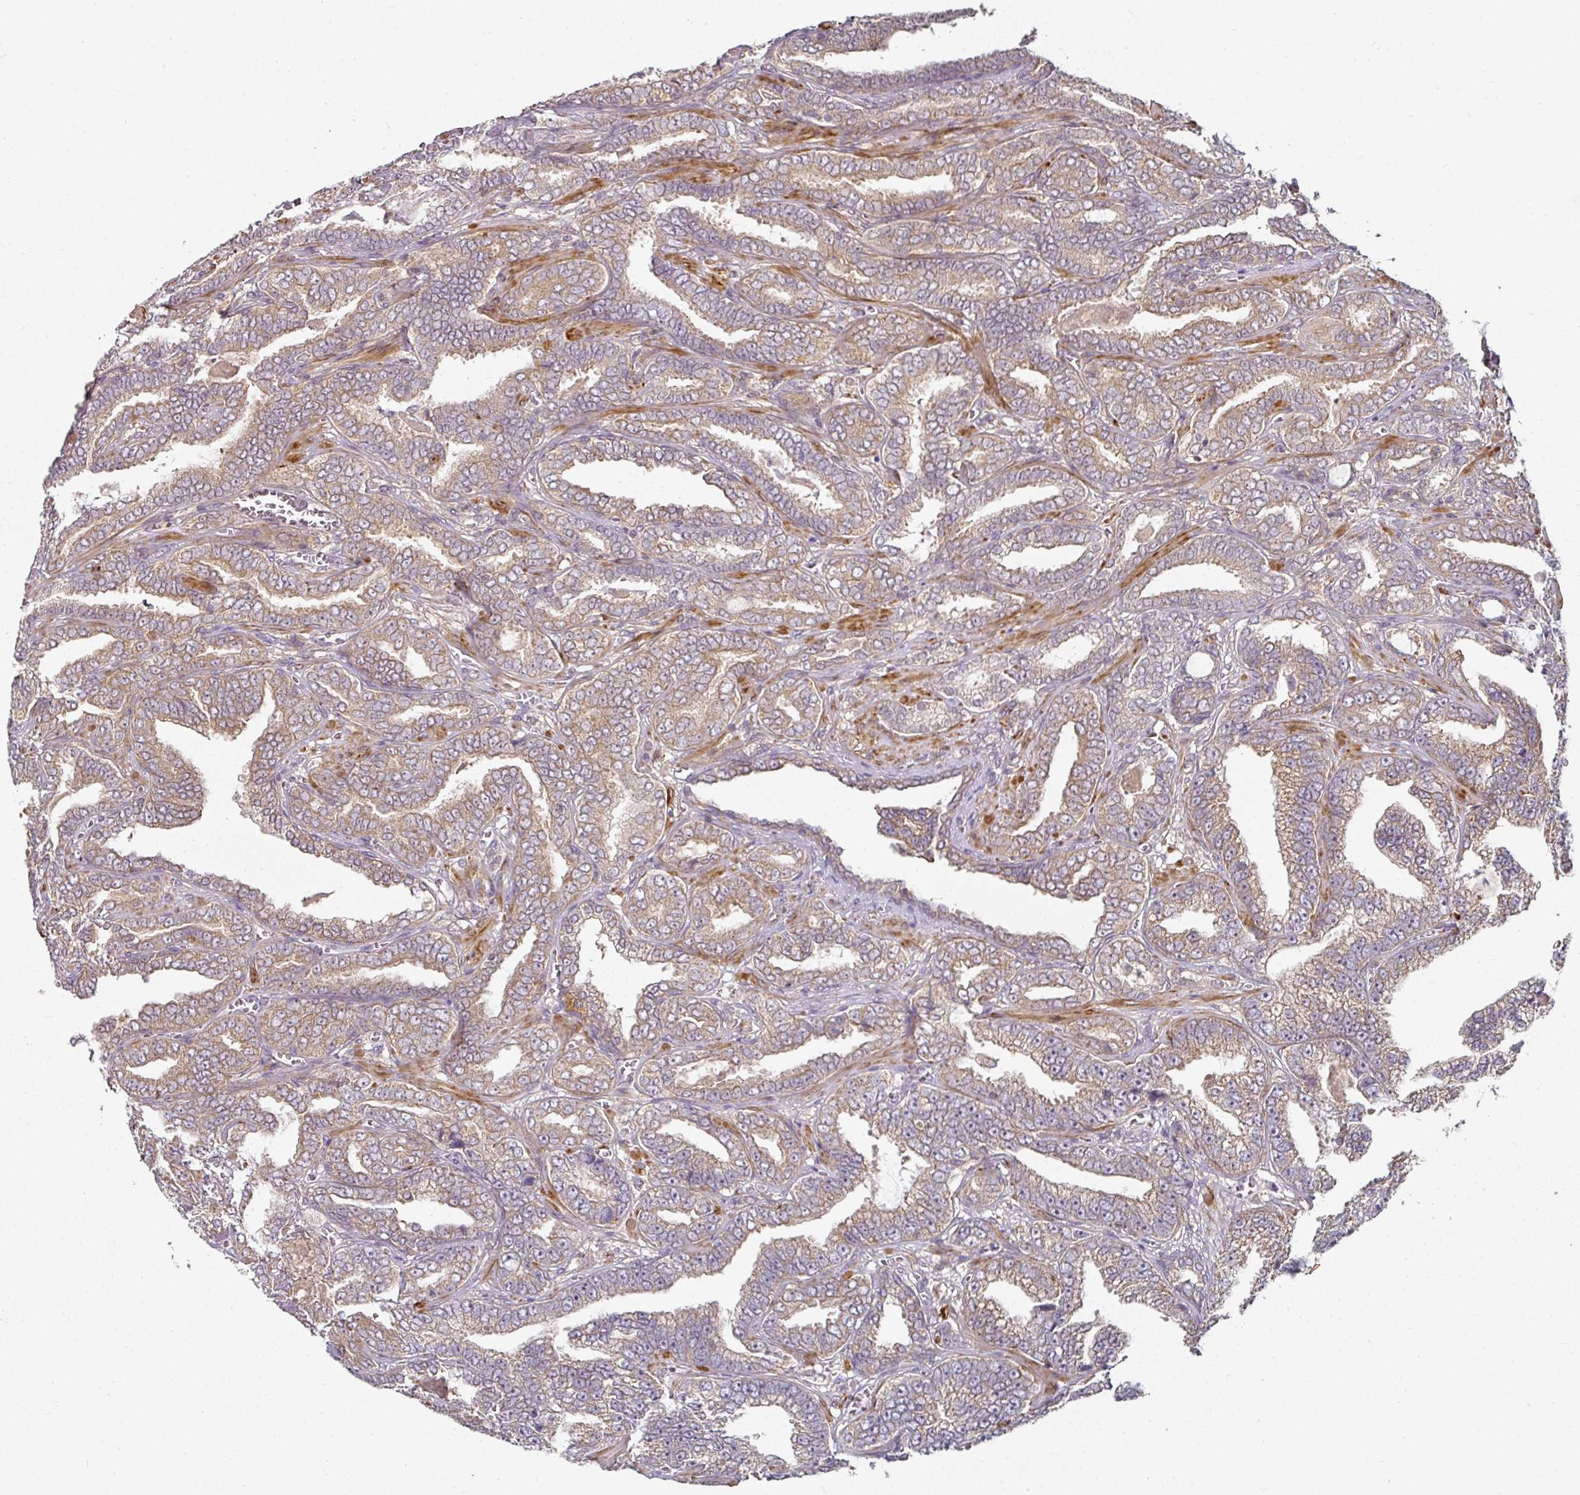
{"staining": {"intensity": "weak", "quantity": ">75%", "location": "cytoplasmic/membranous"}, "tissue": "prostate cancer", "cell_type": "Tumor cells", "image_type": "cancer", "snomed": [{"axis": "morphology", "description": "Adenocarcinoma, High grade"}, {"axis": "topography", "description": "Prostate"}], "caption": "Immunohistochemical staining of human prostate high-grade adenocarcinoma demonstrates weak cytoplasmic/membranous protein expression in approximately >75% of tumor cells. Immunohistochemistry (ihc) stains the protein in brown and the nuclei are stained blue.", "gene": "MAP2K2", "patient": {"sex": "male", "age": 67}}